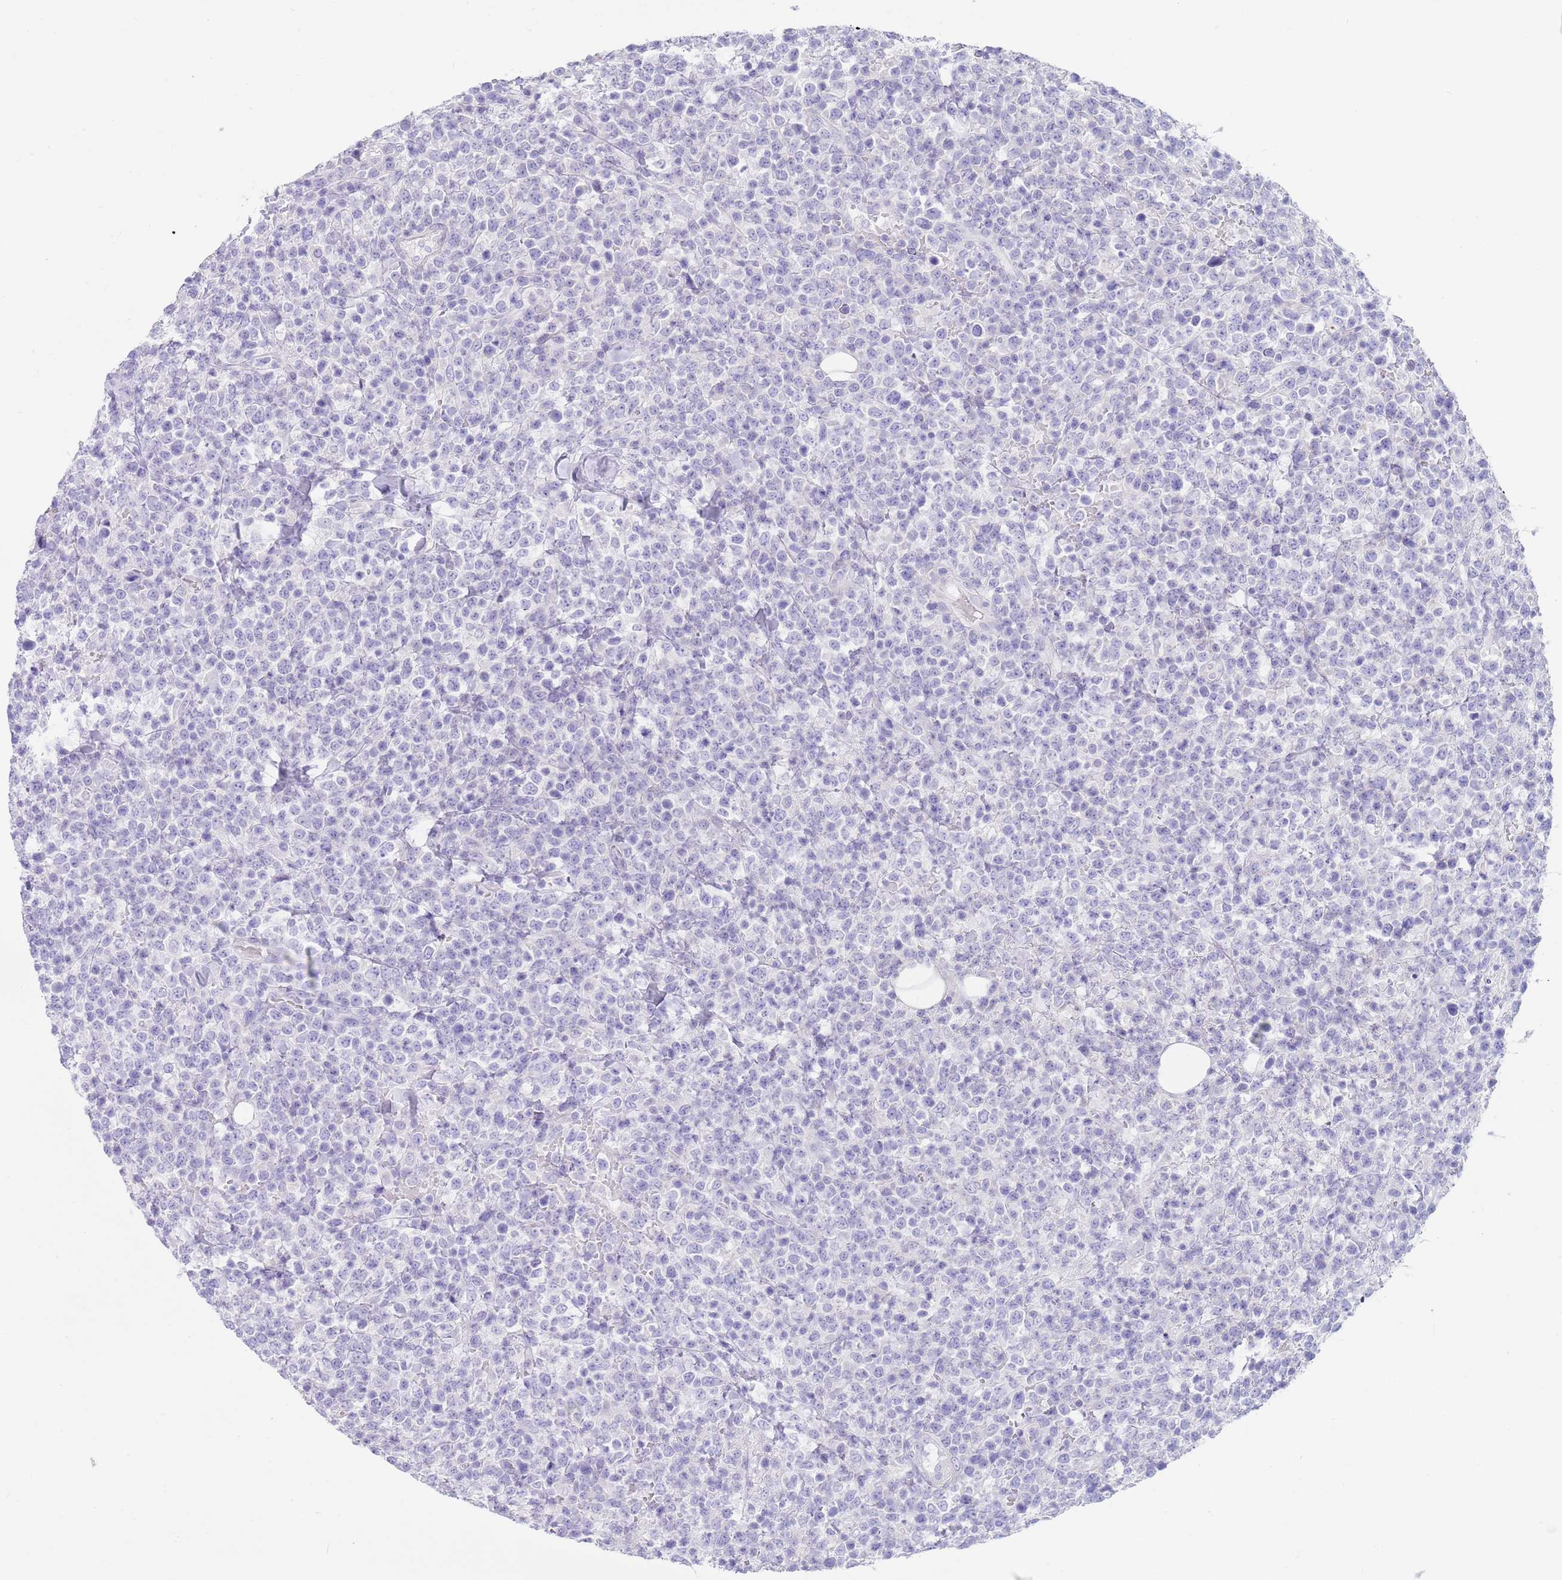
{"staining": {"intensity": "negative", "quantity": "none", "location": "none"}, "tissue": "lymphoma", "cell_type": "Tumor cells", "image_type": "cancer", "snomed": [{"axis": "morphology", "description": "Malignant lymphoma, non-Hodgkin's type, High grade"}, {"axis": "topography", "description": "Colon"}], "caption": "Tumor cells are negative for protein expression in human lymphoma. Nuclei are stained in blue.", "gene": "CPXM2", "patient": {"sex": "female", "age": 53}}